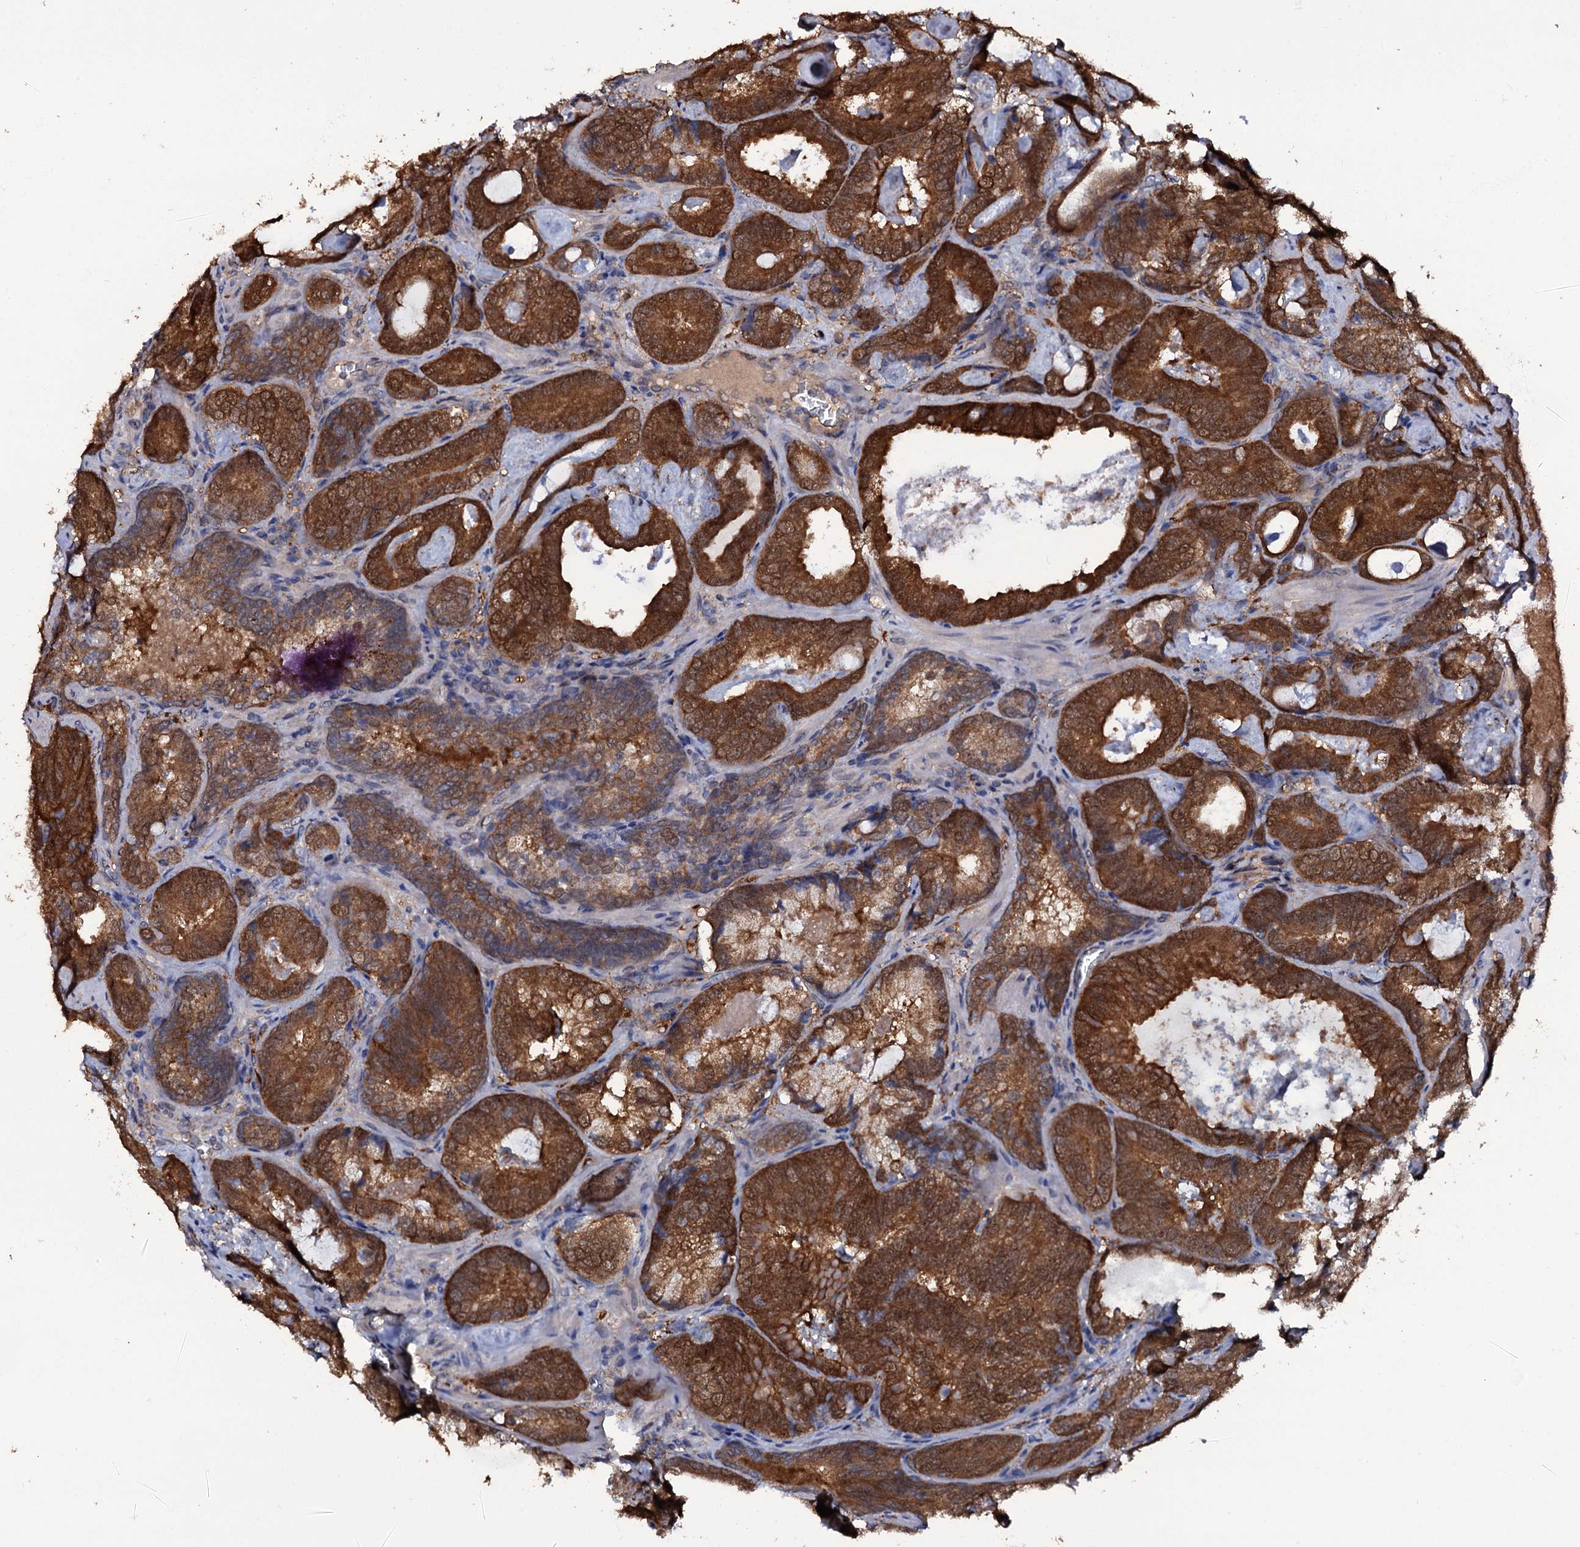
{"staining": {"intensity": "strong", "quantity": ">75%", "location": "cytoplasmic/membranous"}, "tissue": "prostate cancer", "cell_type": "Tumor cells", "image_type": "cancer", "snomed": [{"axis": "morphology", "description": "Adenocarcinoma, Low grade"}, {"axis": "topography", "description": "Prostate"}], "caption": "Immunohistochemistry histopathology image of human prostate low-grade adenocarcinoma stained for a protein (brown), which displays high levels of strong cytoplasmic/membranous positivity in approximately >75% of tumor cells.", "gene": "CRYL1", "patient": {"sex": "male", "age": 60}}